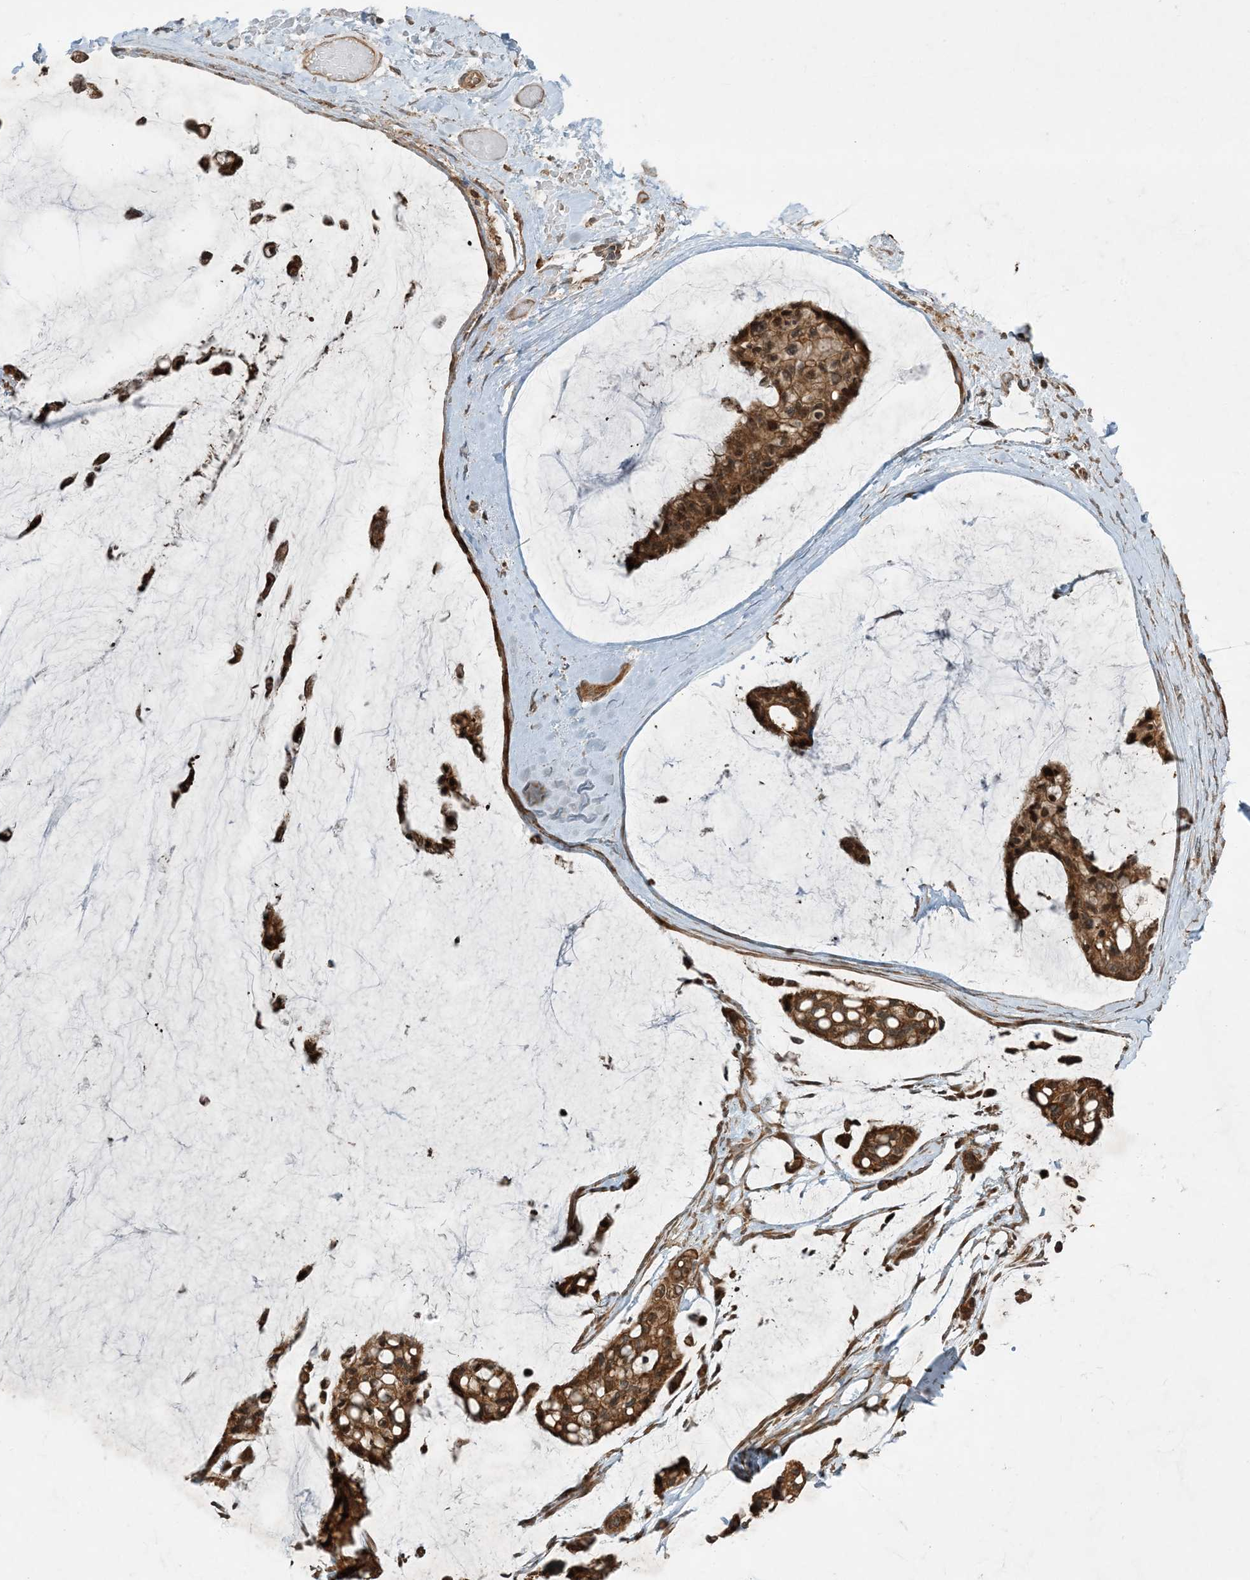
{"staining": {"intensity": "moderate", "quantity": ">75%", "location": "cytoplasmic/membranous"}, "tissue": "ovarian cancer", "cell_type": "Tumor cells", "image_type": "cancer", "snomed": [{"axis": "morphology", "description": "Cystadenocarcinoma, mucinous, NOS"}, {"axis": "topography", "description": "Ovary"}], "caption": "Approximately >75% of tumor cells in ovarian cancer (mucinous cystadenocarcinoma) display moderate cytoplasmic/membranous protein positivity as visualized by brown immunohistochemical staining.", "gene": "COMMD8", "patient": {"sex": "female", "age": 39}}